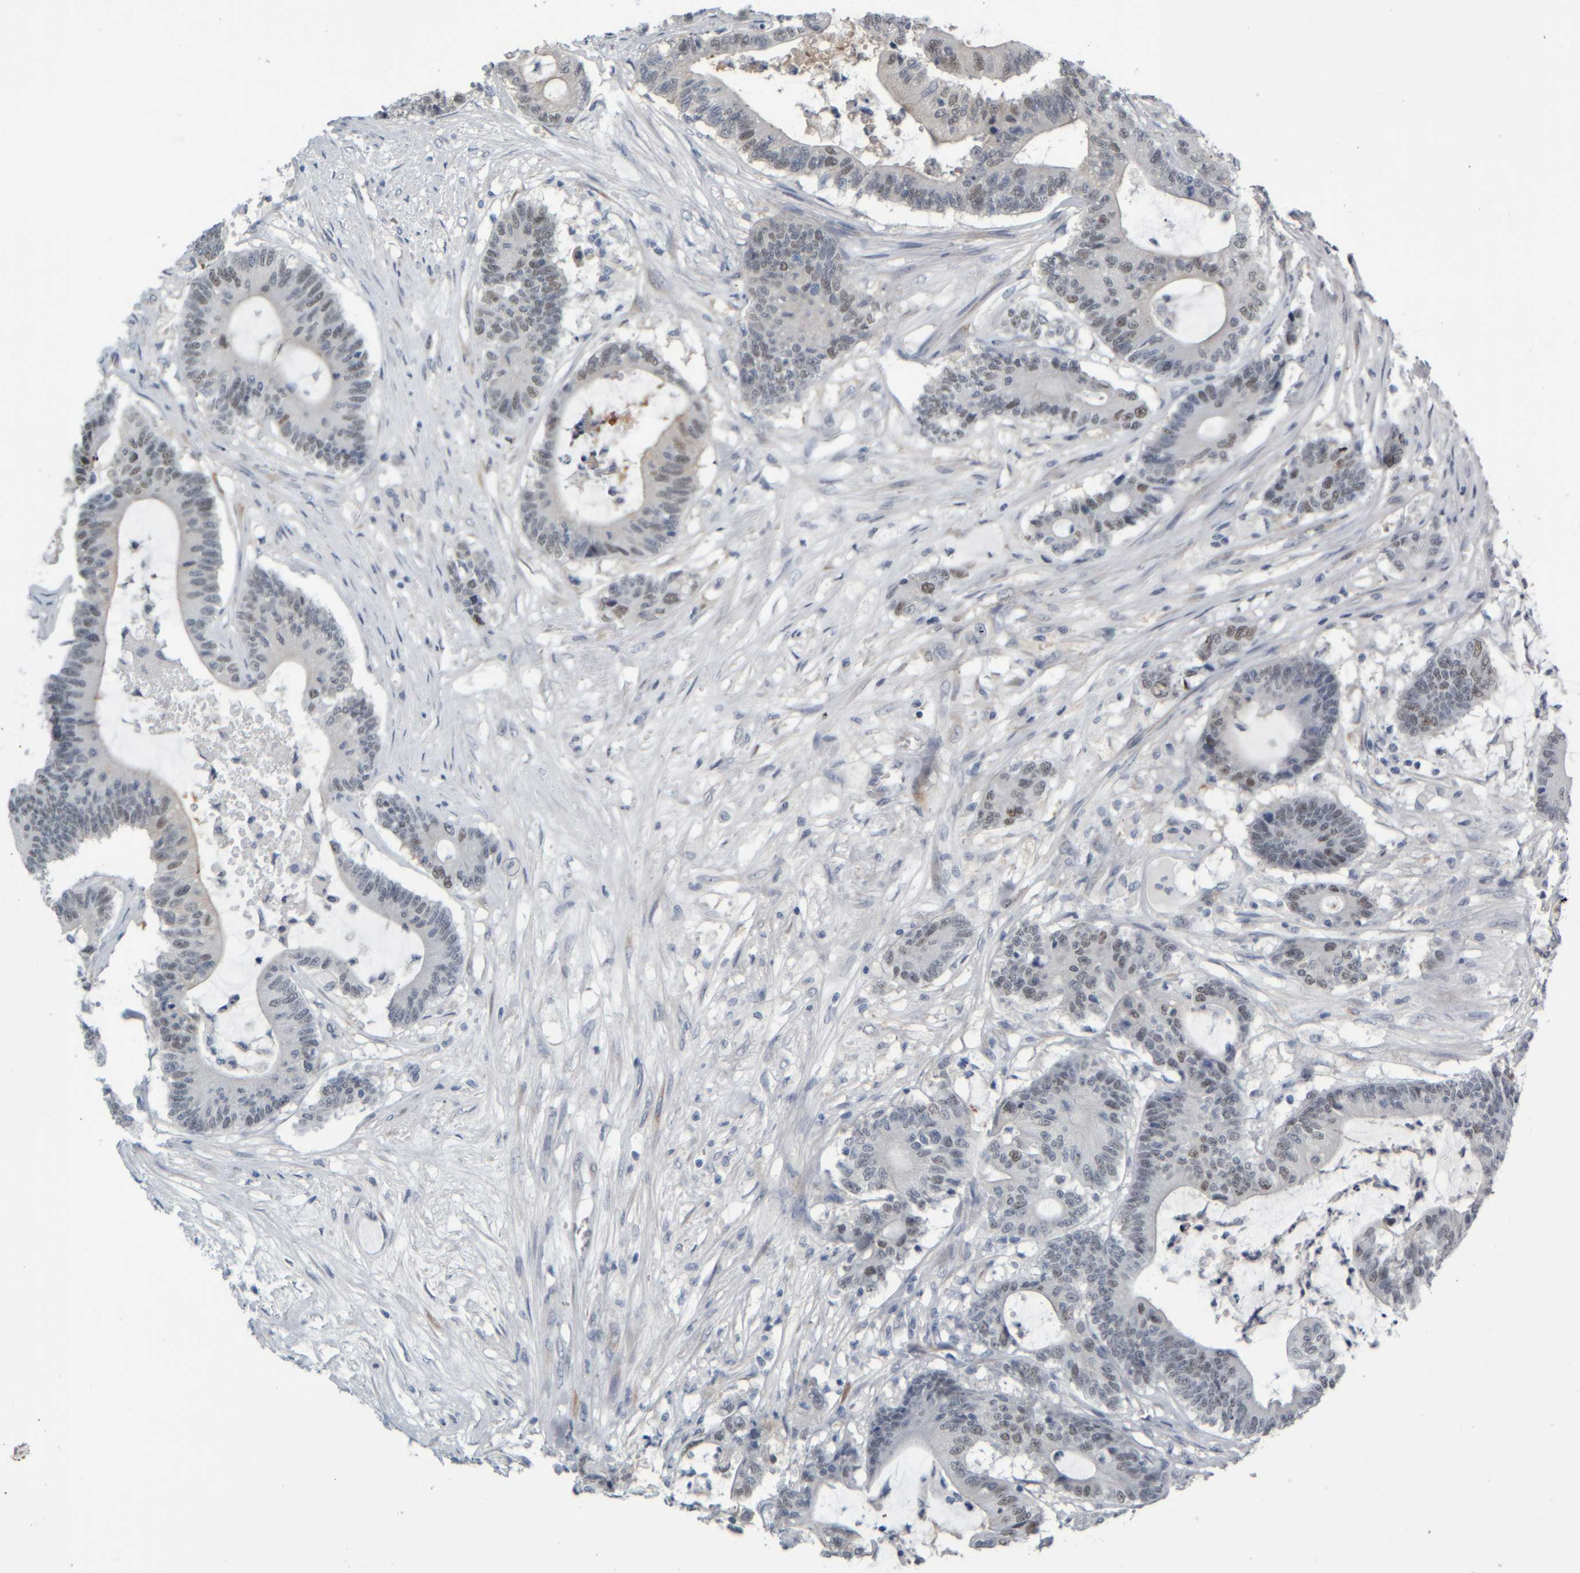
{"staining": {"intensity": "weak", "quantity": "<25%", "location": "nuclear"}, "tissue": "colorectal cancer", "cell_type": "Tumor cells", "image_type": "cancer", "snomed": [{"axis": "morphology", "description": "Adenocarcinoma, NOS"}, {"axis": "topography", "description": "Colon"}], "caption": "Human adenocarcinoma (colorectal) stained for a protein using immunohistochemistry exhibits no positivity in tumor cells.", "gene": "COL14A1", "patient": {"sex": "female", "age": 84}}